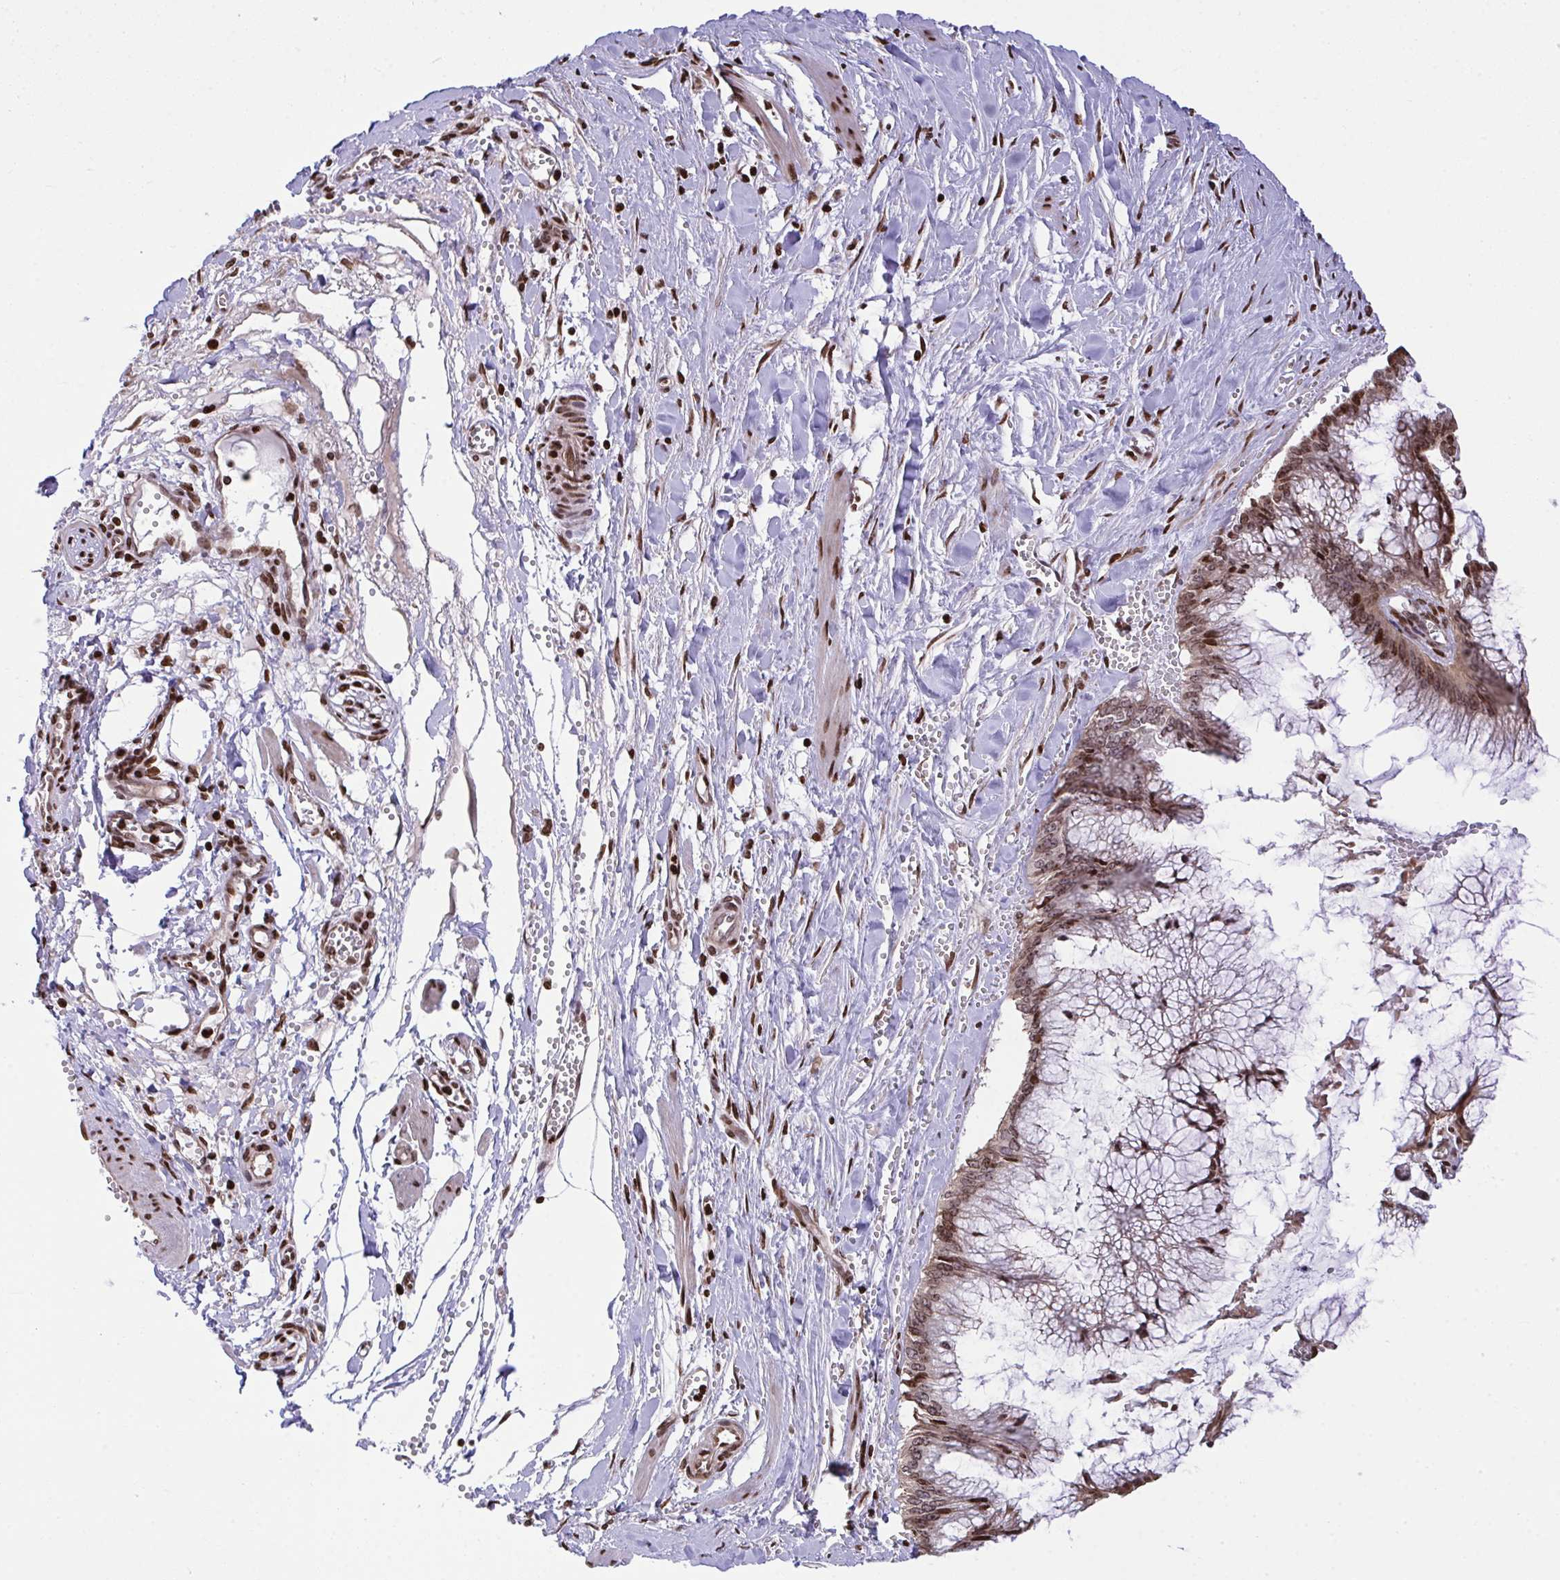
{"staining": {"intensity": "moderate", "quantity": ">75%", "location": "nuclear"}, "tissue": "ovarian cancer", "cell_type": "Tumor cells", "image_type": "cancer", "snomed": [{"axis": "morphology", "description": "Cystadenocarcinoma, mucinous, NOS"}, {"axis": "topography", "description": "Ovary"}], "caption": "Moderate nuclear protein positivity is appreciated in about >75% of tumor cells in mucinous cystadenocarcinoma (ovarian).", "gene": "RAPGEF5", "patient": {"sex": "female", "age": 44}}